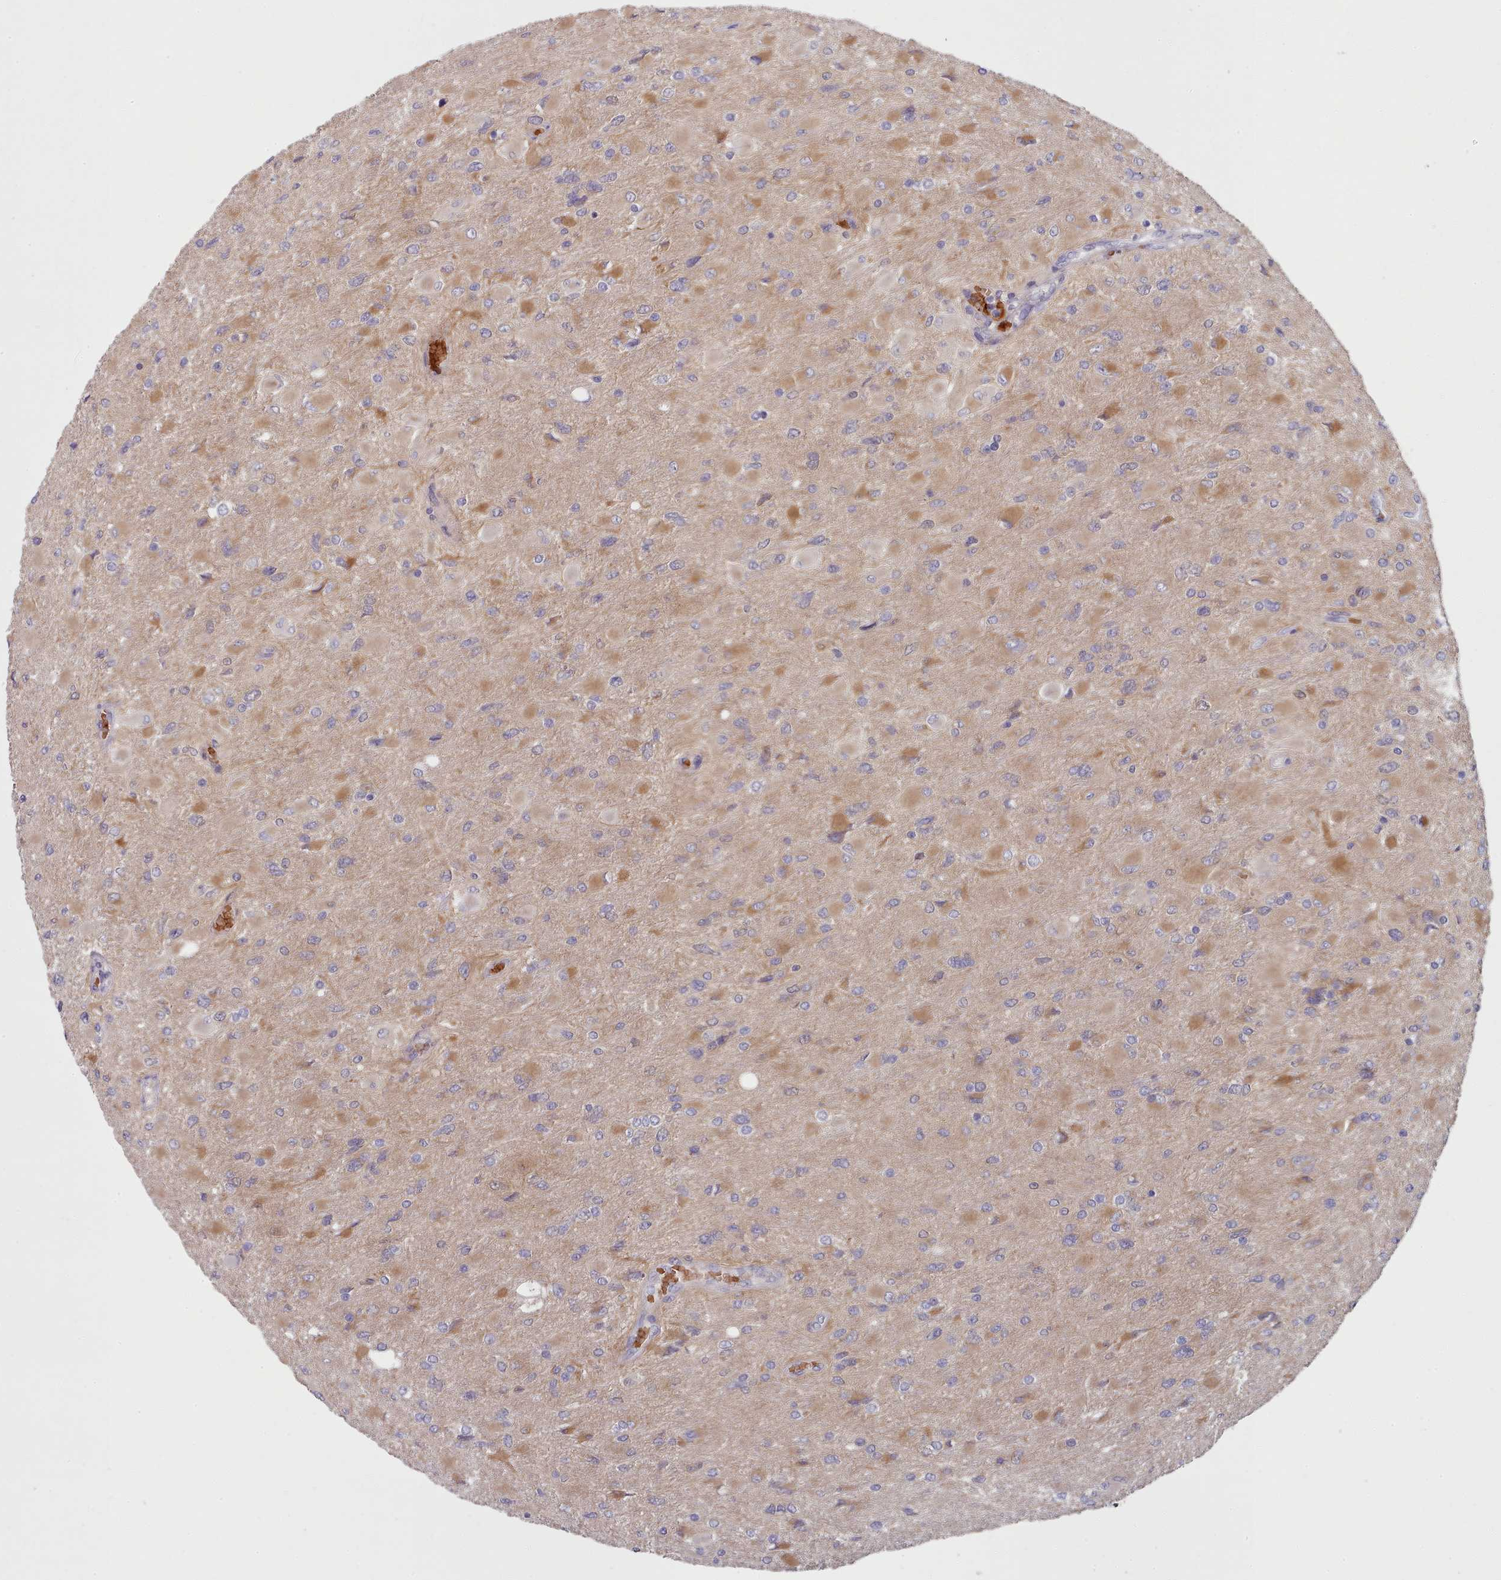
{"staining": {"intensity": "moderate", "quantity": "25%-75%", "location": "cytoplasmic/membranous"}, "tissue": "glioma", "cell_type": "Tumor cells", "image_type": "cancer", "snomed": [{"axis": "morphology", "description": "Glioma, malignant, High grade"}, {"axis": "topography", "description": "Cerebral cortex"}], "caption": "A brown stain shows moderate cytoplasmic/membranous positivity of a protein in malignant glioma (high-grade) tumor cells.", "gene": "CLNS1A", "patient": {"sex": "female", "age": 36}}